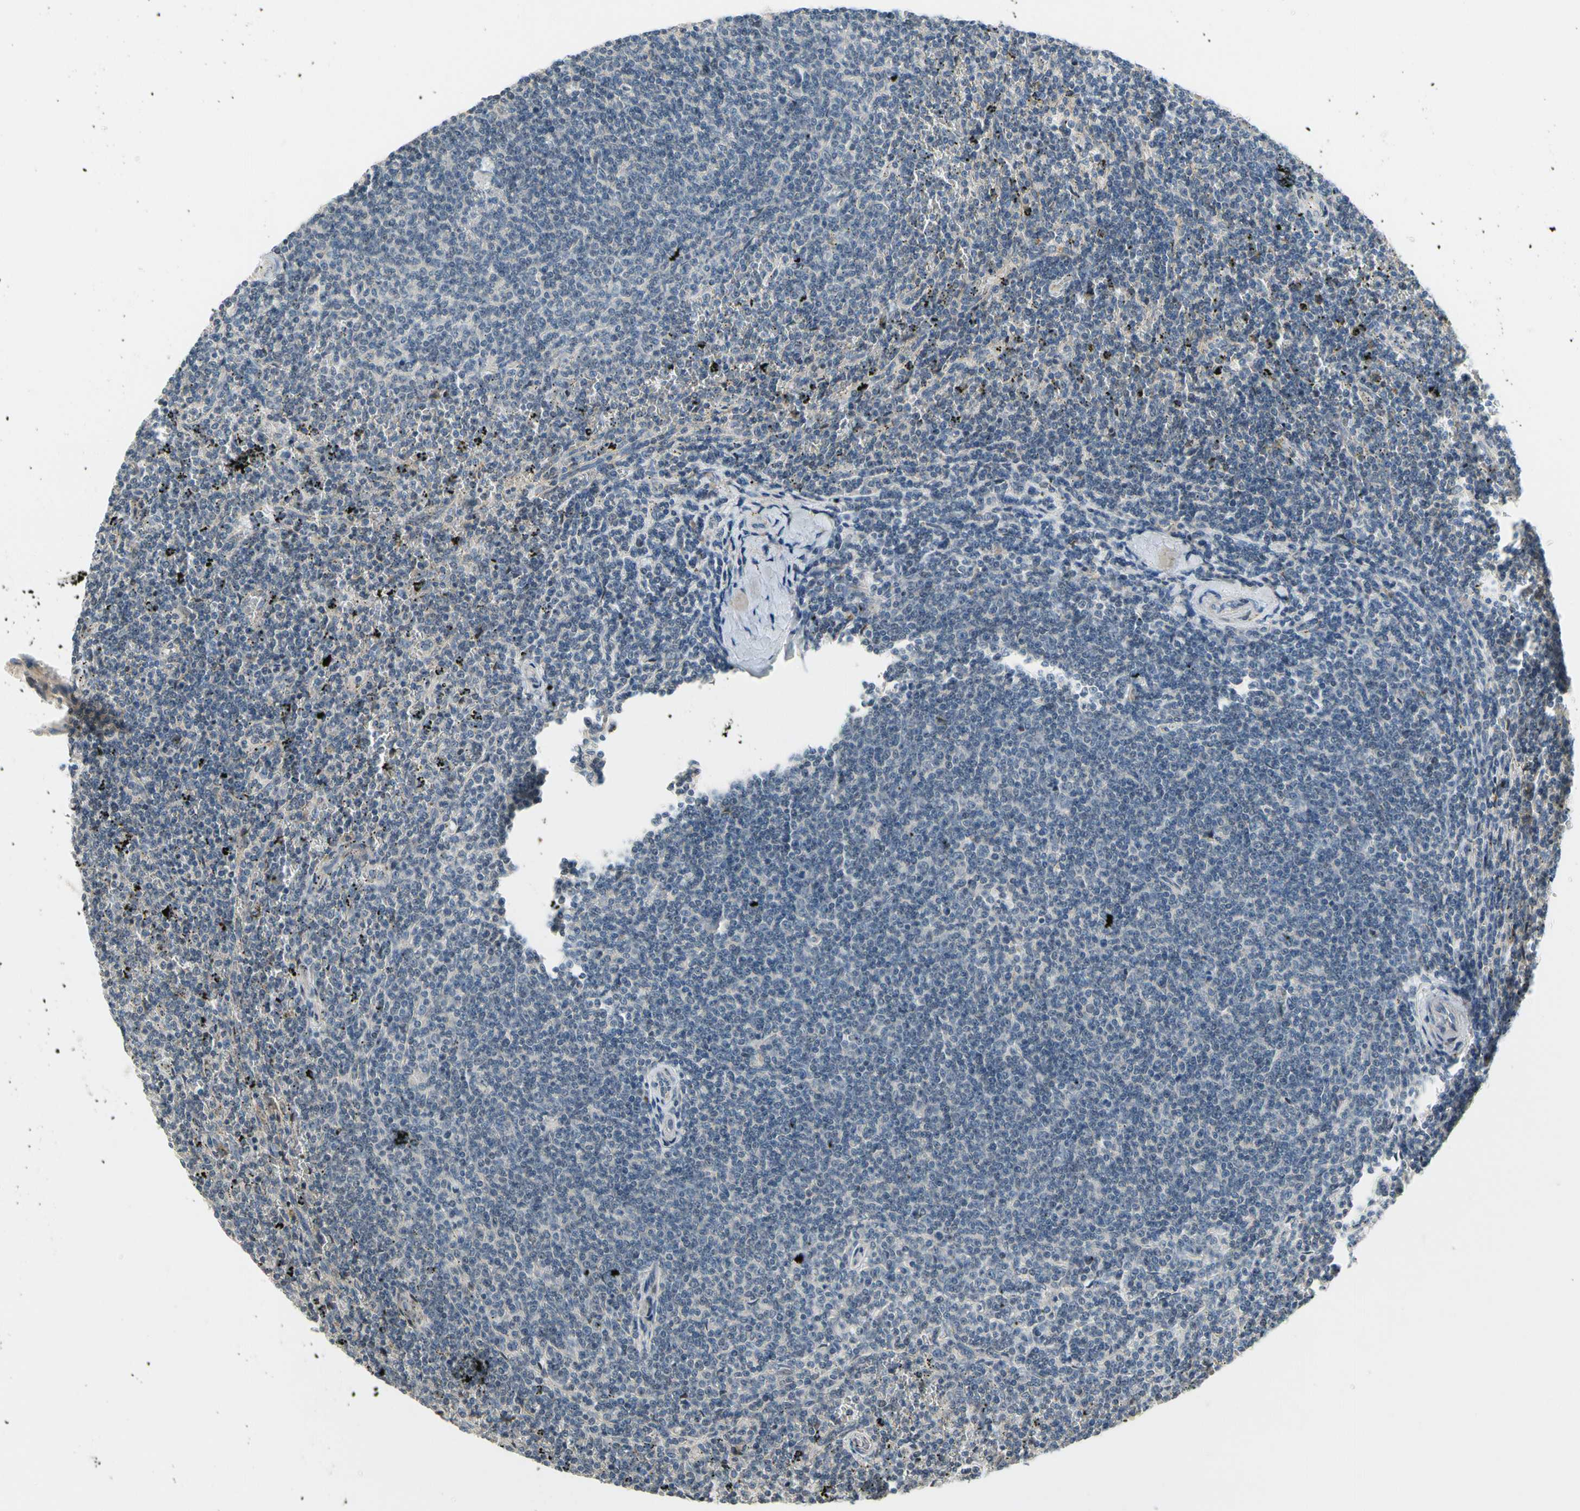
{"staining": {"intensity": "negative", "quantity": "none", "location": "none"}, "tissue": "lymphoma", "cell_type": "Tumor cells", "image_type": "cancer", "snomed": [{"axis": "morphology", "description": "Malignant lymphoma, non-Hodgkin's type, Low grade"}, {"axis": "topography", "description": "Spleen"}], "caption": "The micrograph demonstrates no significant positivity in tumor cells of lymphoma.", "gene": "PIP5K1B", "patient": {"sex": "female", "age": 50}}